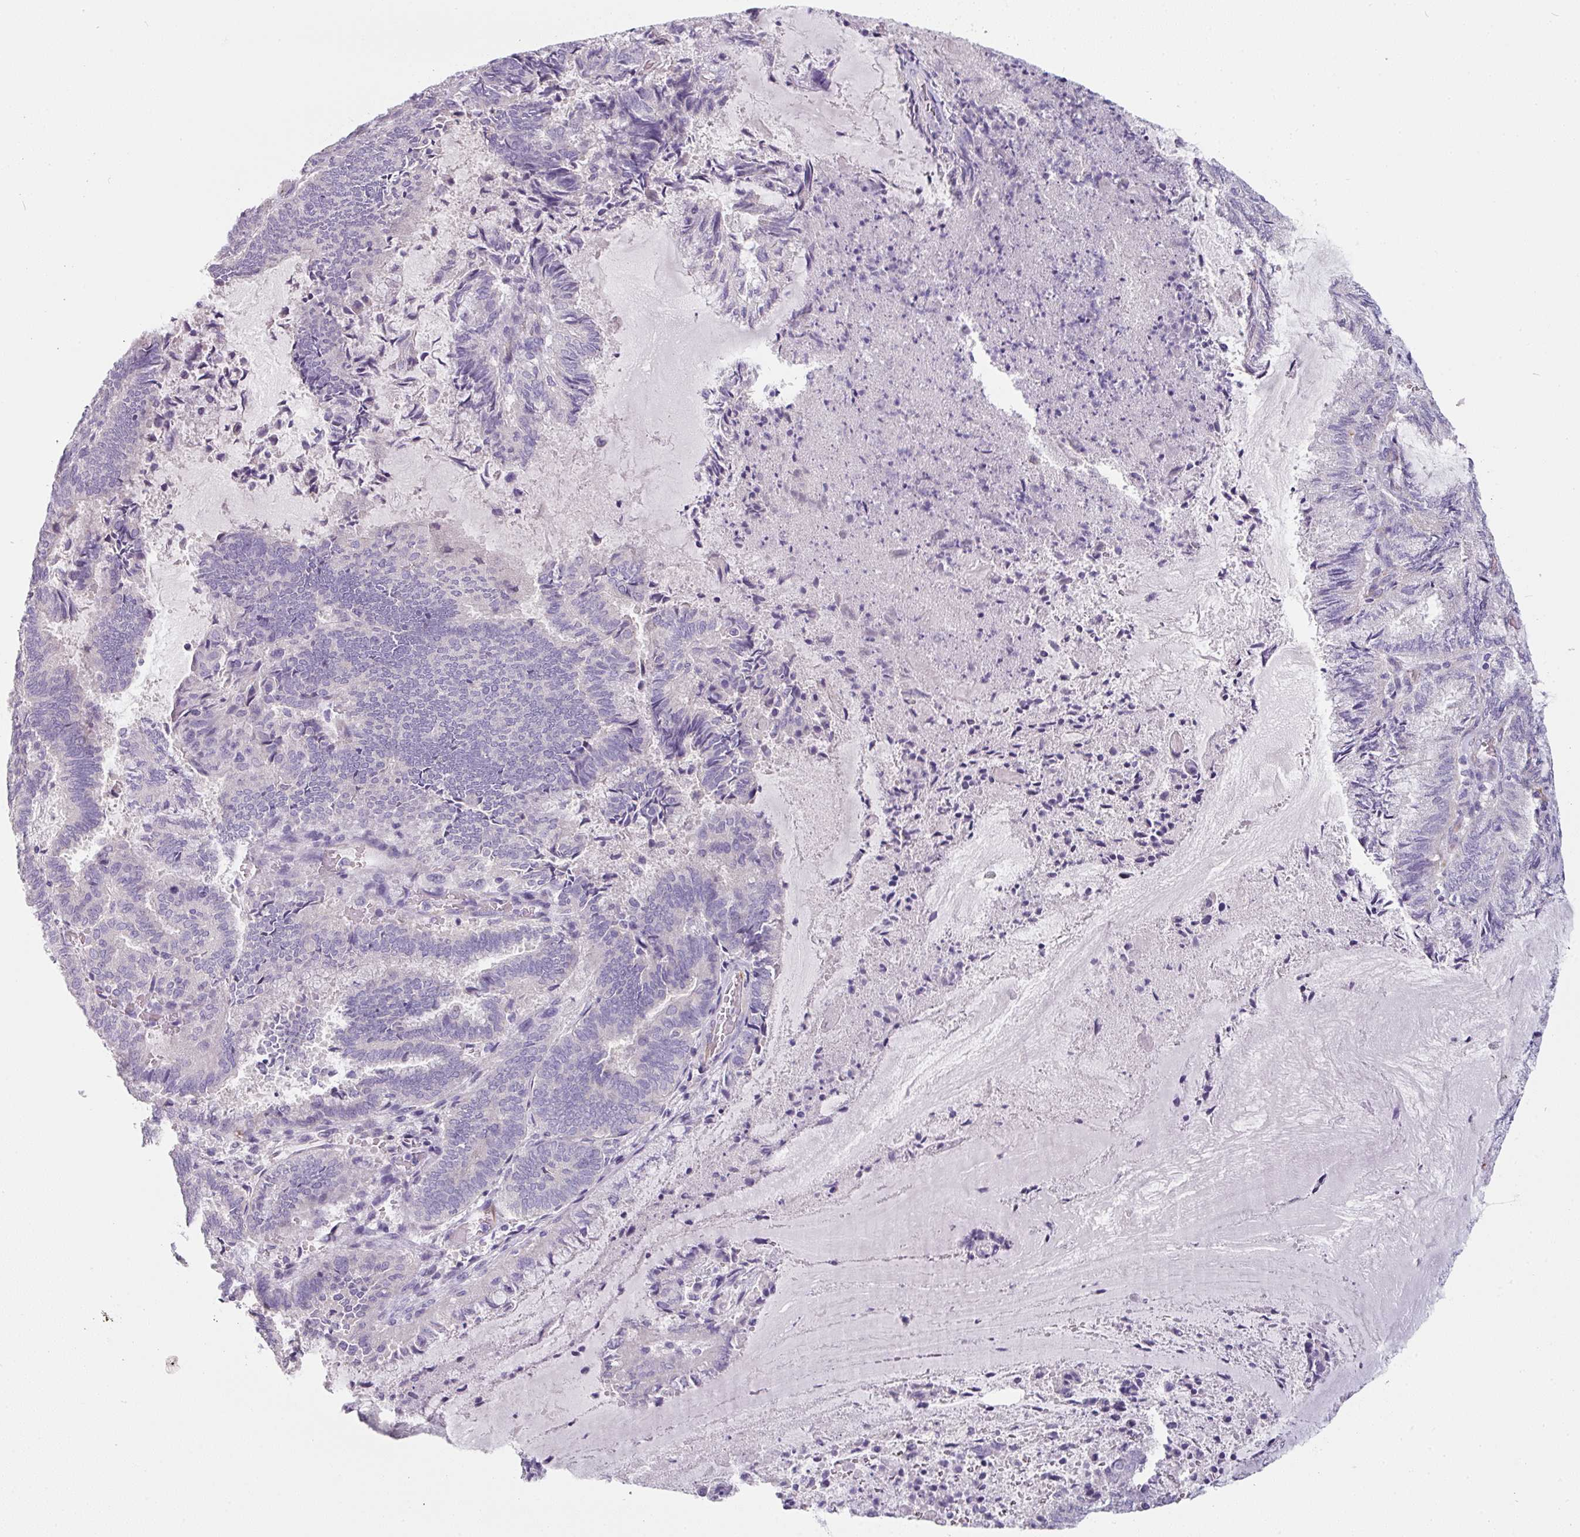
{"staining": {"intensity": "negative", "quantity": "none", "location": "none"}, "tissue": "endometrial cancer", "cell_type": "Tumor cells", "image_type": "cancer", "snomed": [{"axis": "morphology", "description": "Adenocarcinoma, NOS"}, {"axis": "topography", "description": "Endometrium"}], "caption": "The histopathology image displays no significant positivity in tumor cells of endometrial cancer (adenocarcinoma).", "gene": "SLC17A7", "patient": {"sex": "female", "age": 80}}